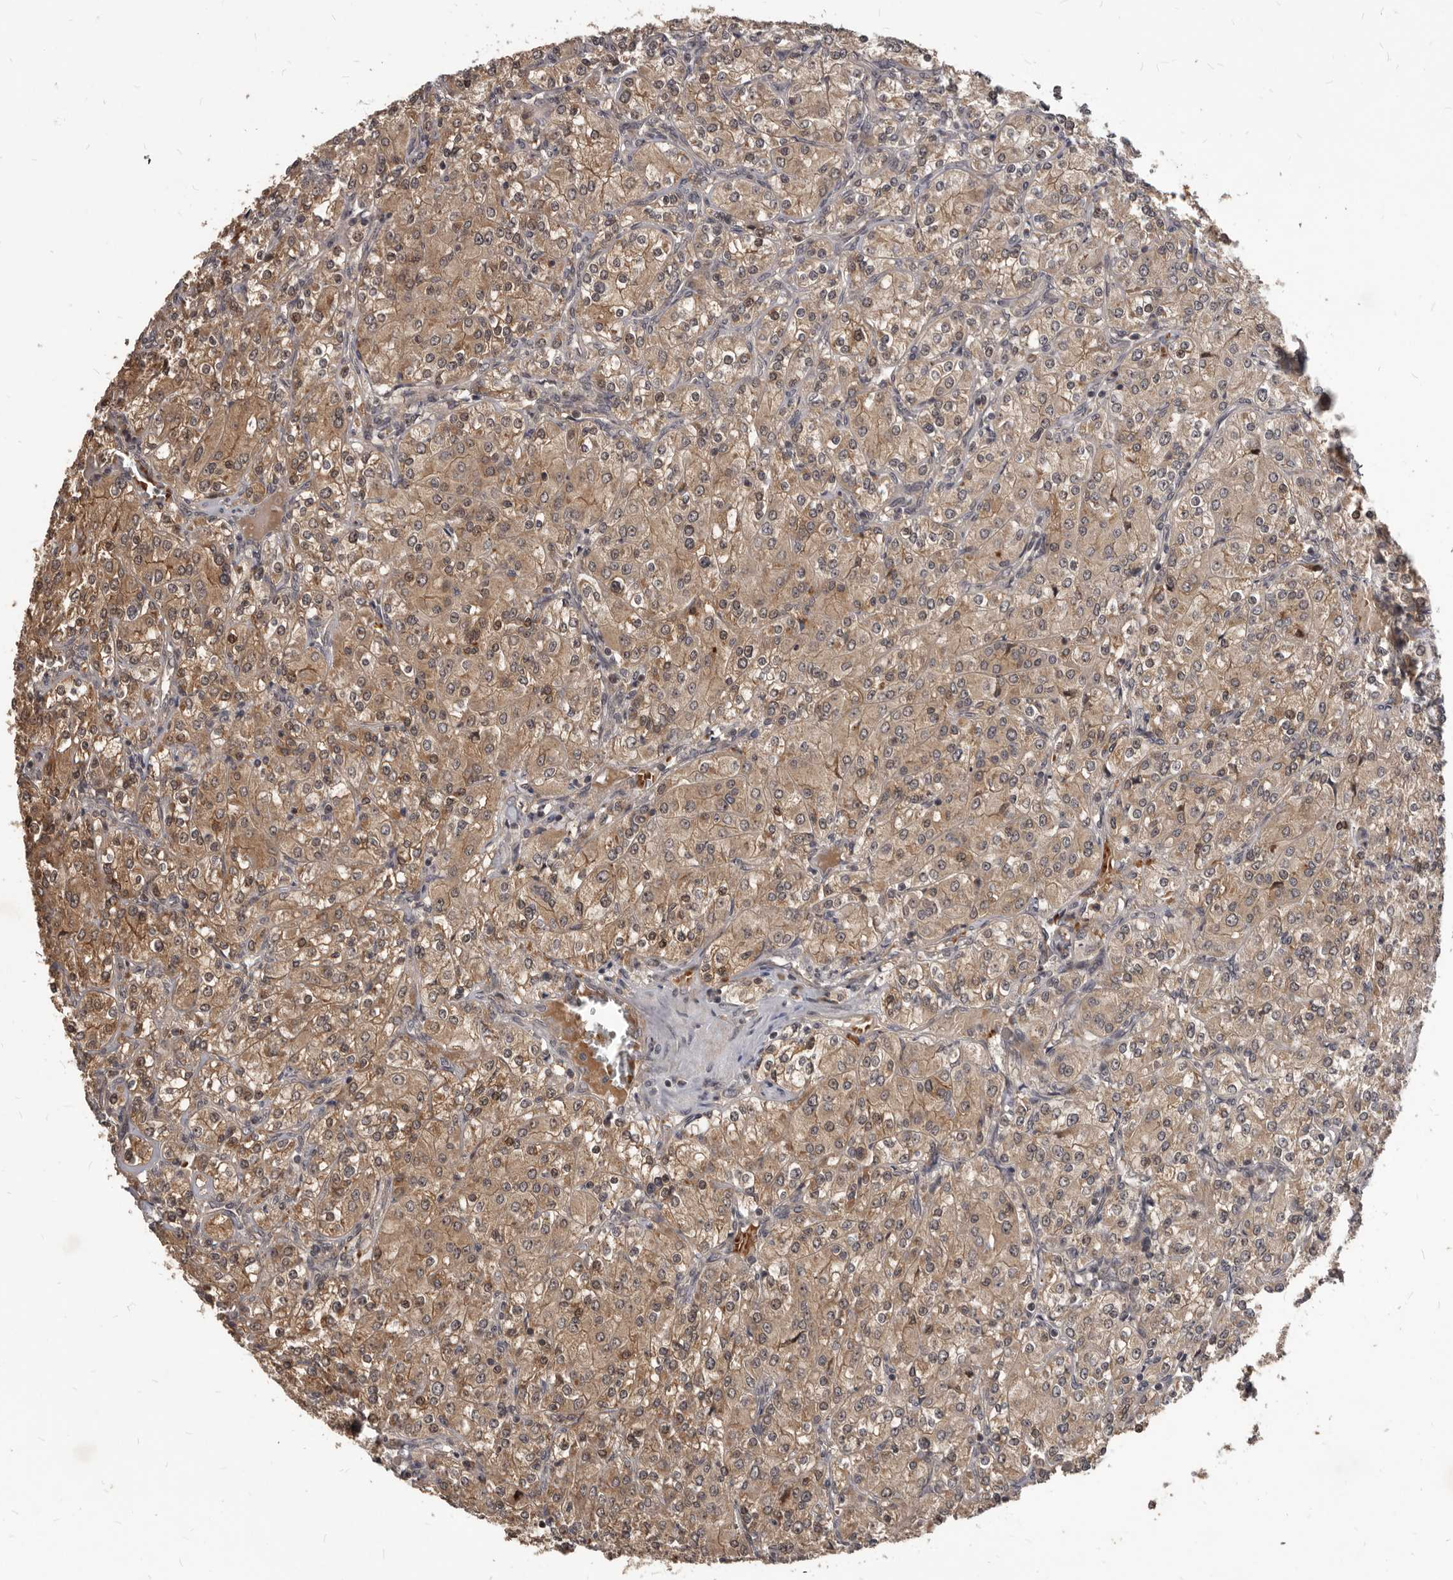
{"staining": {"intensity": "moderate", "quantity": ">75%", "location": "cytoplasmic/membranous,nuclear"}, "tissue": "renal cancer", "cell_type": "Tumor cells", "image_type": "cancer", "snomed": [{"axis": "morphology", "description": "Adenocarcinoma, NOS"}, {"axis": "topography", "description": "Kidney"}], "caption": "Immunohistochemical staining of renal adenocarcinoma exhibits moderate cytoplasmic/membranous and nuclear protein positivity in approximately >75% of tumor cells.", "gene": "GABPB2", "patient": {"sex": "male", "age": 77}}